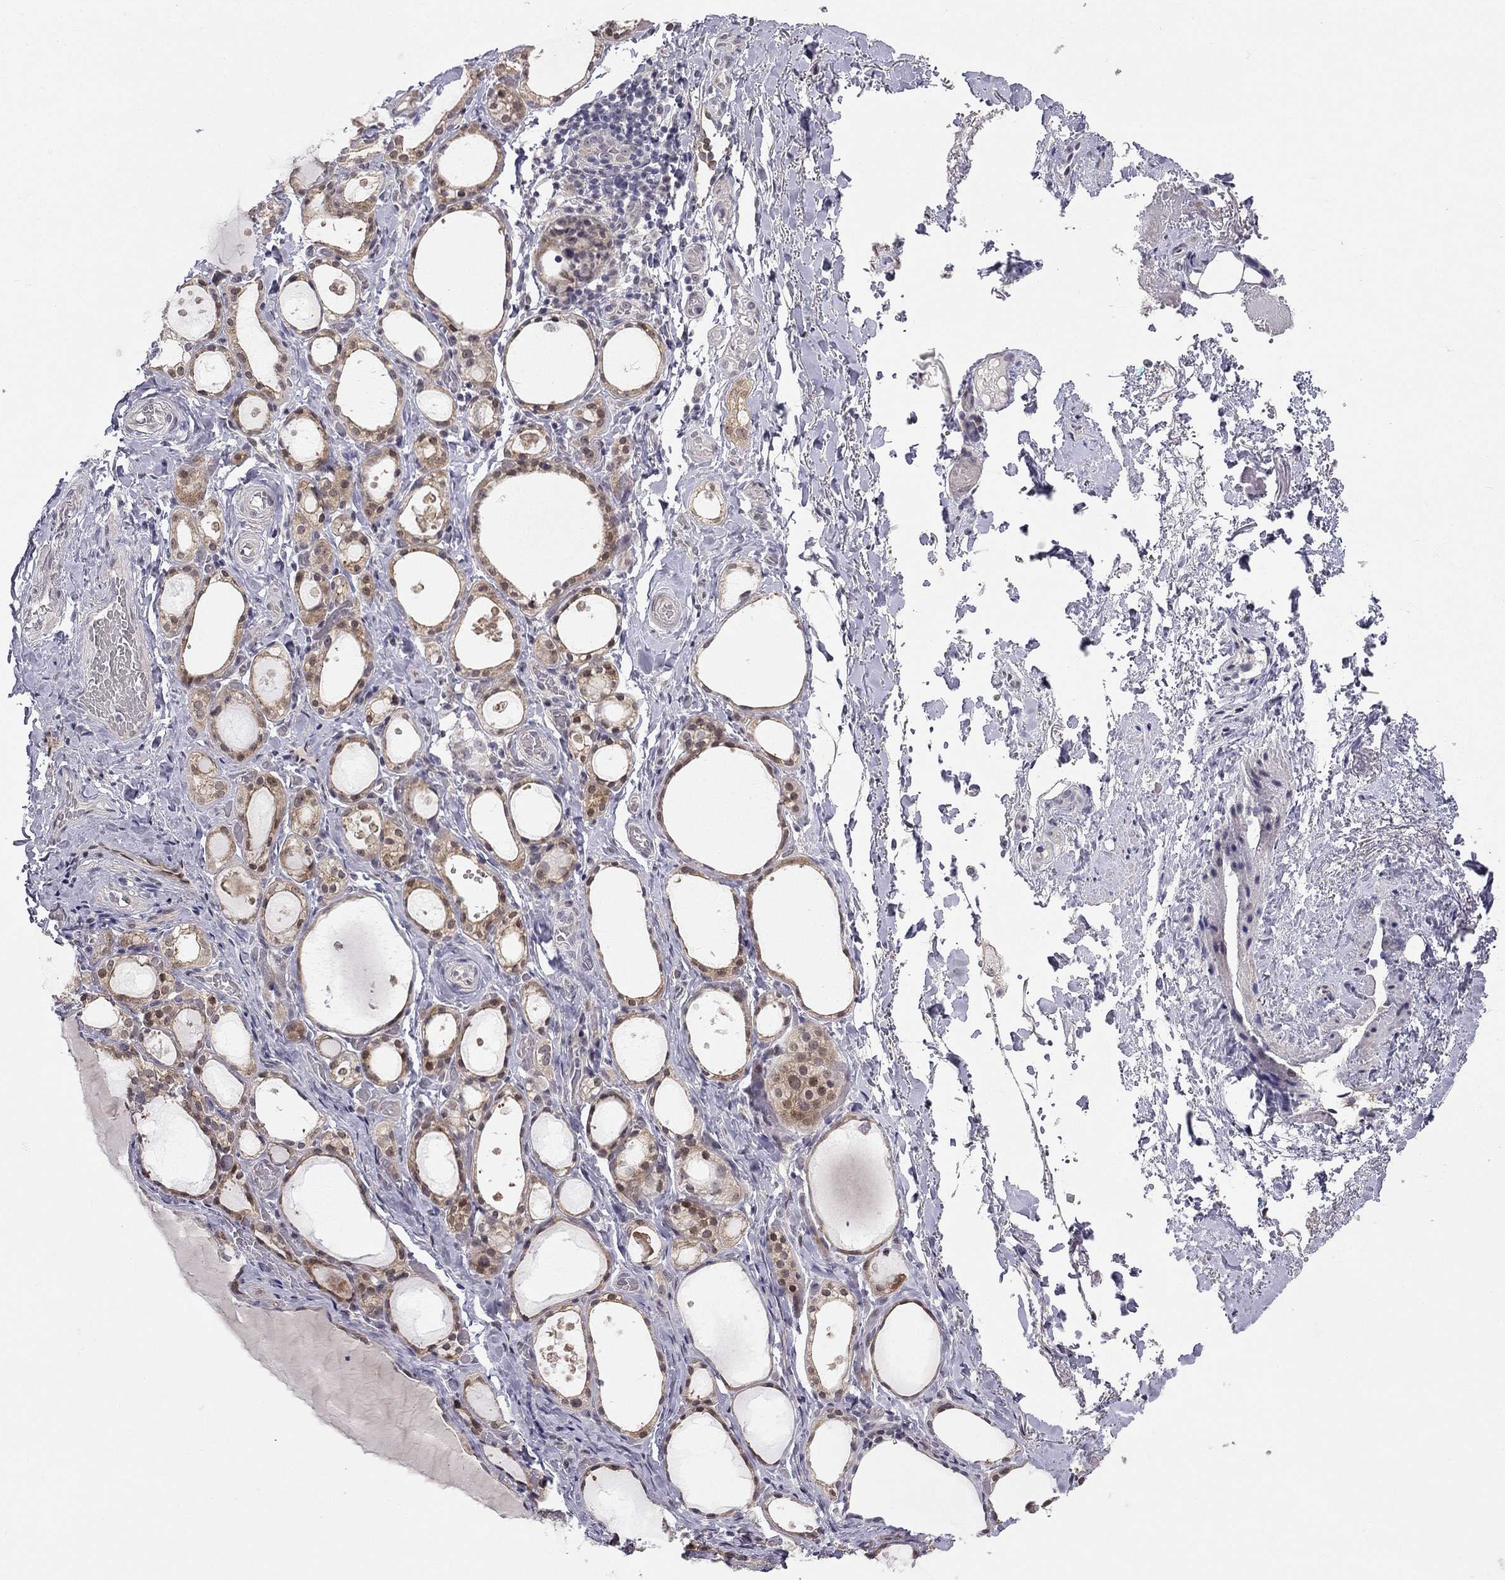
{"staining": {"intensity": "moderate", "quantity": ">75%", "location": "cytoplasmic/membranous"}, "tissue": "thyroid gland", "cell_type": "Glandular cells", "image_type": "normal", "snomed": [{"axis": "morphology", "description": "Normal tissue, NOS"}, {"axis": "topography", "description": "Thyroid gland"}], "caption": "IHC image of benign thyroid gland: human thyroid gland stained using IHC demonstrates medium levels of moderate protein expression localized specifically in the cytoplasmic/membranous of glandular cells, appearing as a cytoplasmic/membranous brown color.", "gene": "STXBP6", "patient": {"sex": "male", "age": 68}}